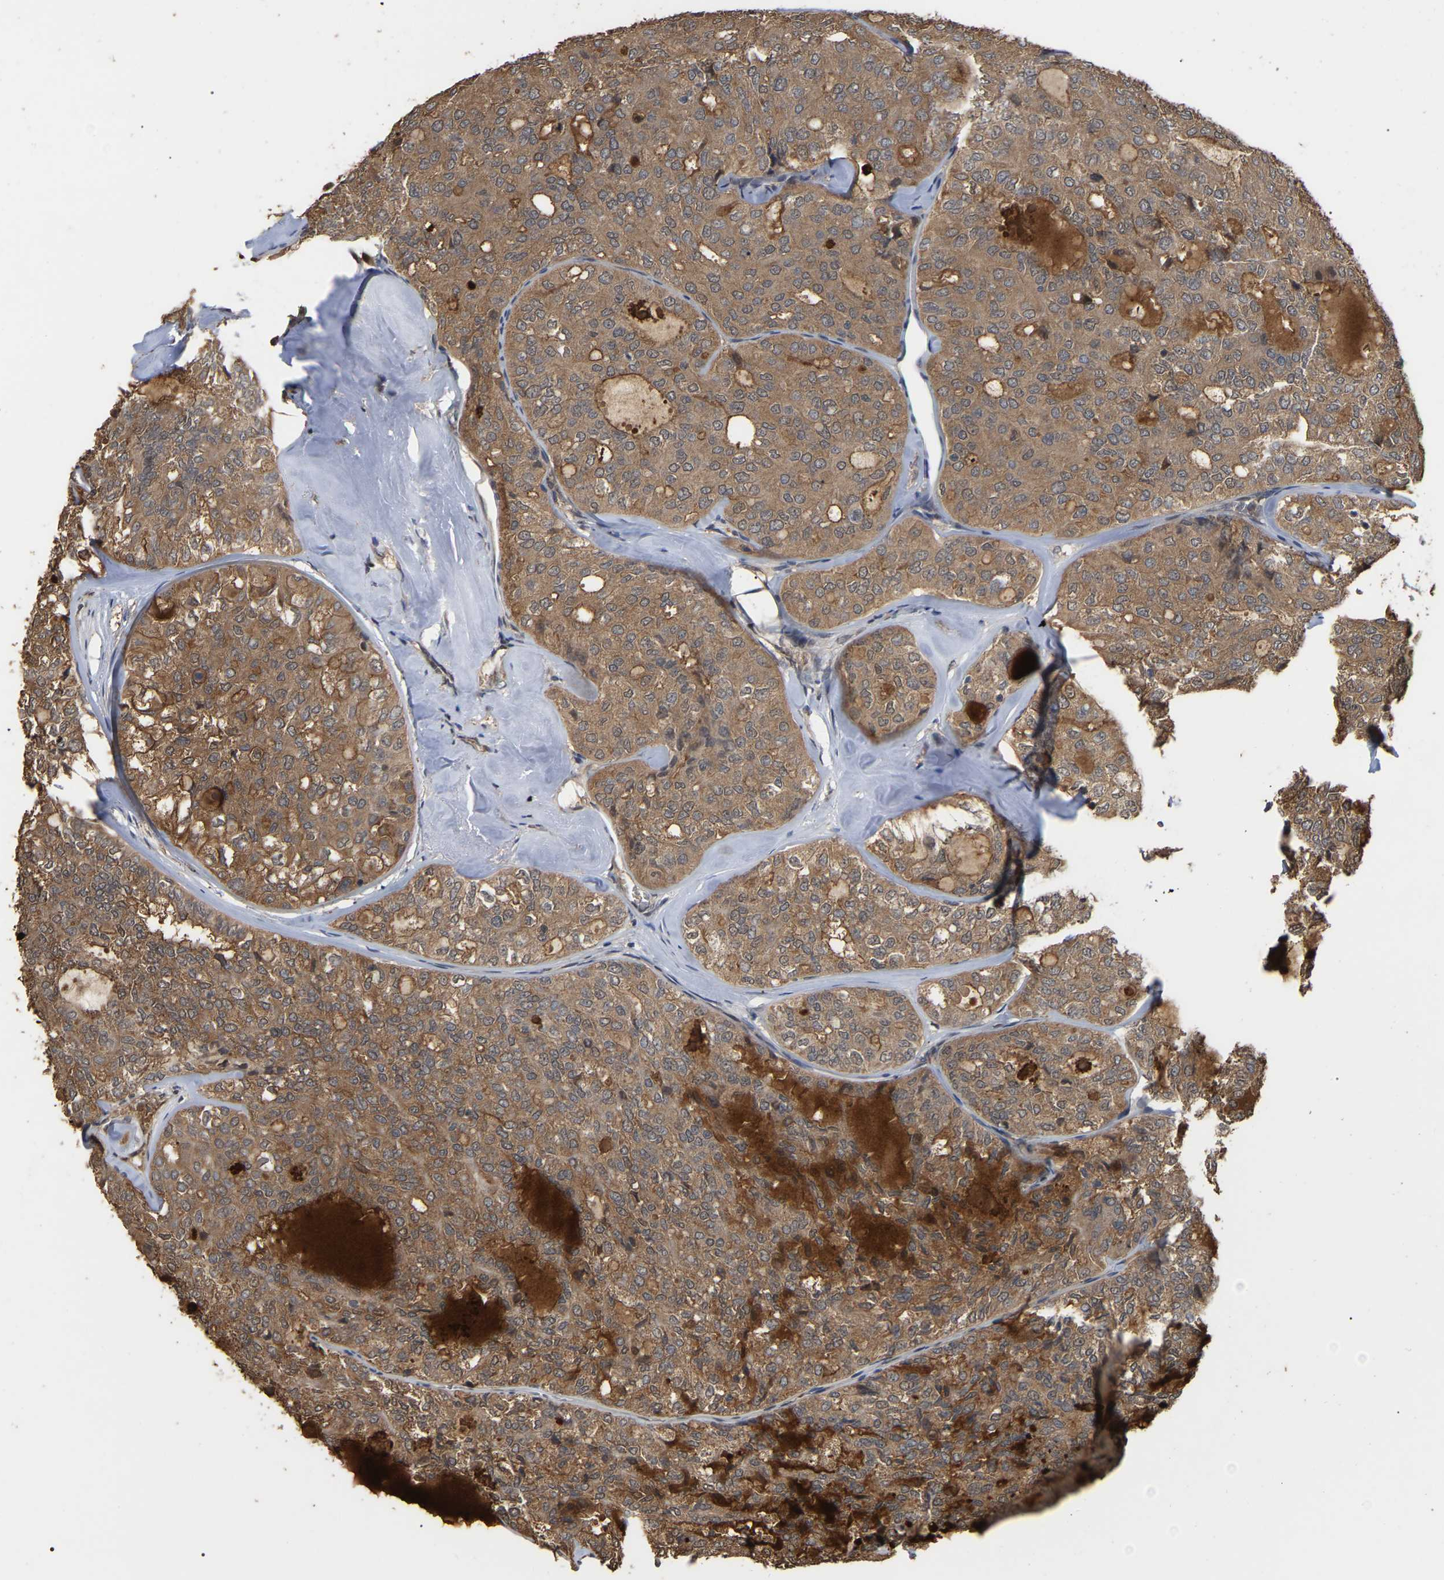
{"staining": {"intensity": "moderate", "quantity": ">75%", "location": "cytoplasmic/membranous"}, "tissue": "thyroid cancer", "cell_type": "Tumor cells", "image_type": "cancer", "snomed": [{"axis": "morphology", "description": "Follicular adenoma carcinoma, NOS"}, {"axis": "topography", "description": "Thyroid gland"}], "caption": "High-power microscopy captured an immunohistochemistry photomicrograph of follicular adenoma carcinoma (thyroid), revealing moderate cytoplasmic/membranous positivity in about >75% of tumor cells. (Brightfield microscopy of DAB IHC at high magnification).", "gene": "FAM219A", "patient": {"sex": "male", "age": 75}}